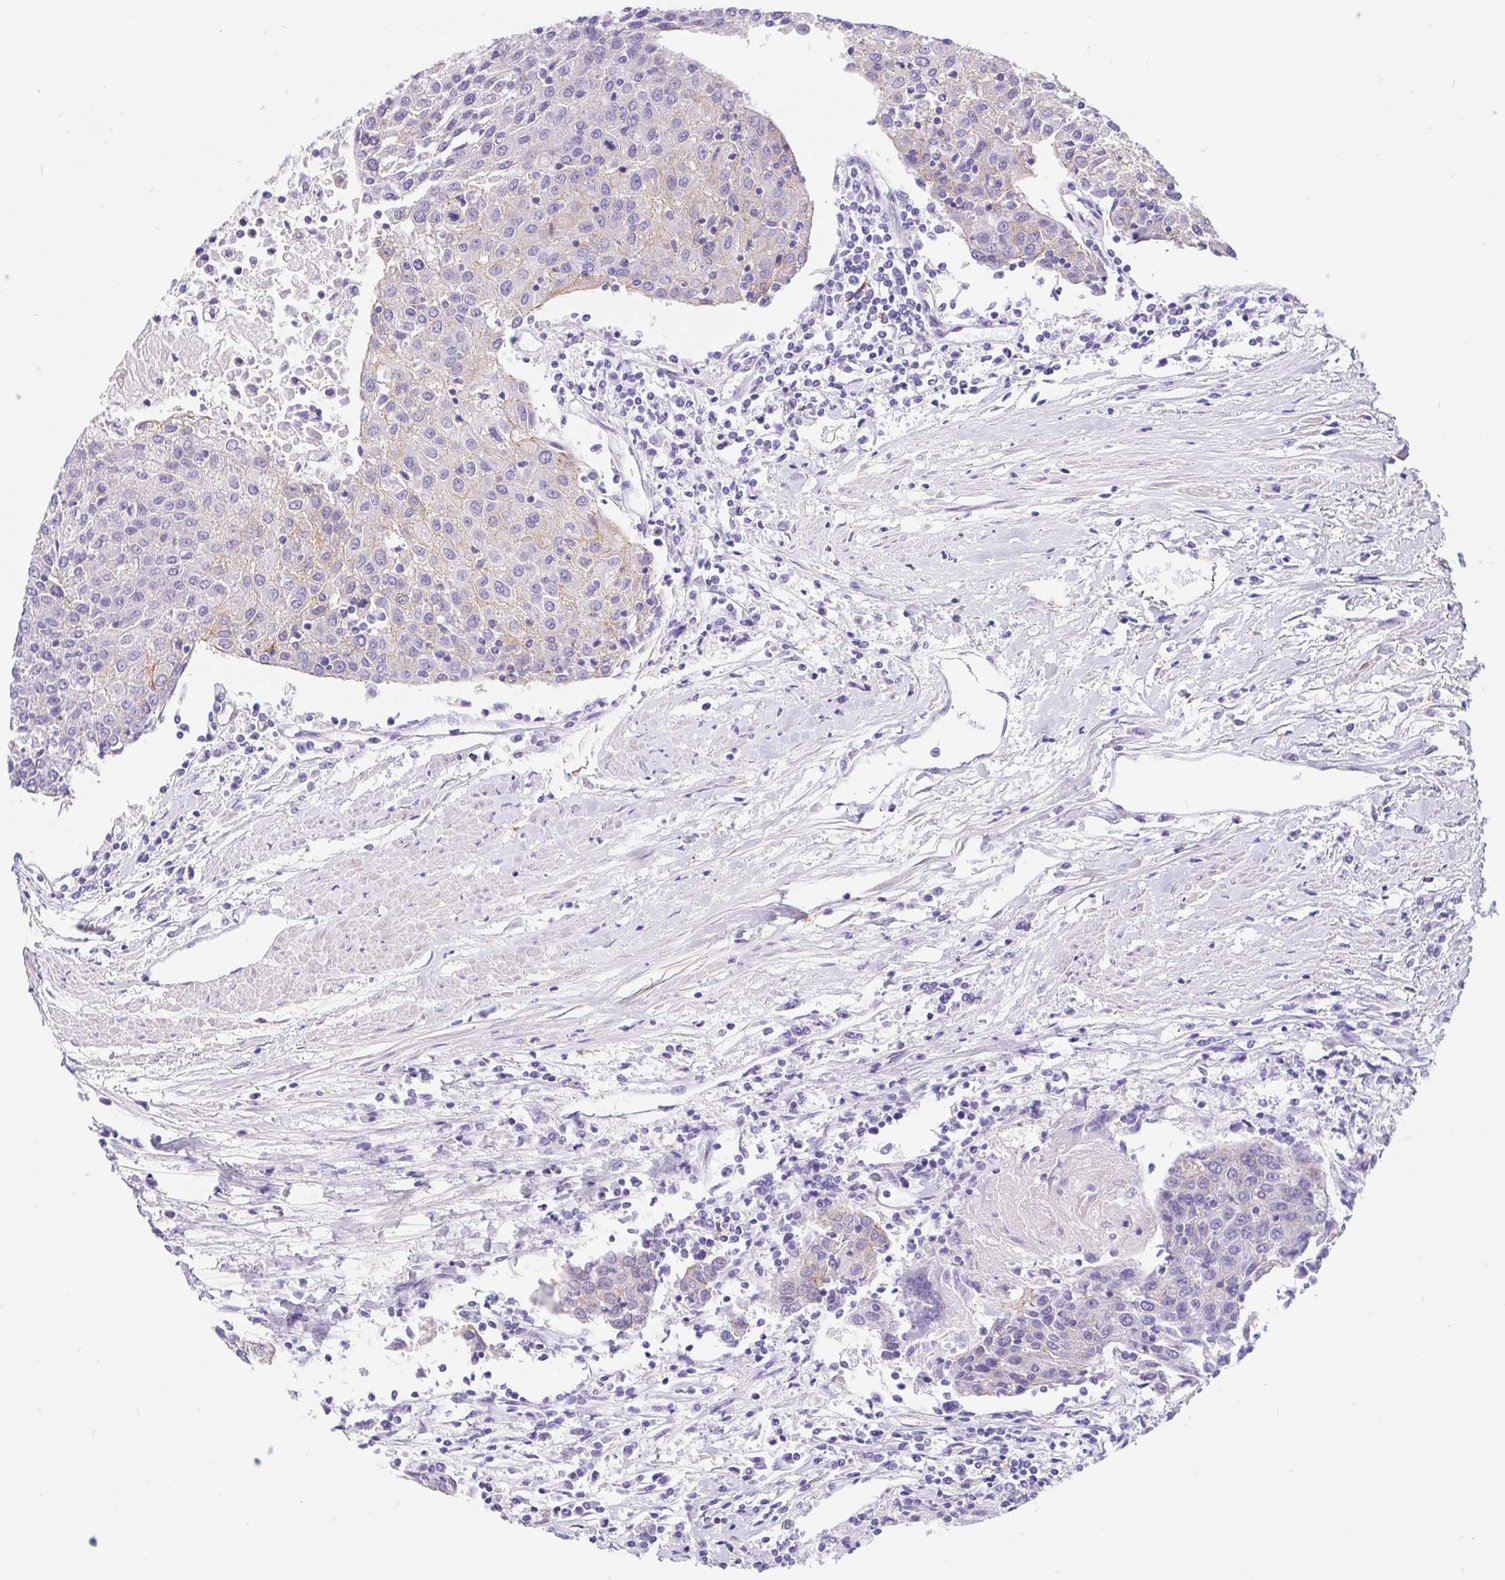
{"staining": {"intensity": "negative", "quantity": "none", "location": "none"}, "tissue": "urothelial cancer", "cell_type": "Tumor cells", "image_type": "cancer", "snomed": [{"axis": "morphology", "description": "Urothelial carcinoma, High grade"}, {"axis": "topography", "description": "Urinary bladder"}], "caption": "Immunohistochemistry photomicrograph of human urothelial cancer stained for a protein (brown), which displays no expression in tumor cells.", "gene": "LIMCH1", "patient": {"sex": "female", "age": 85}}